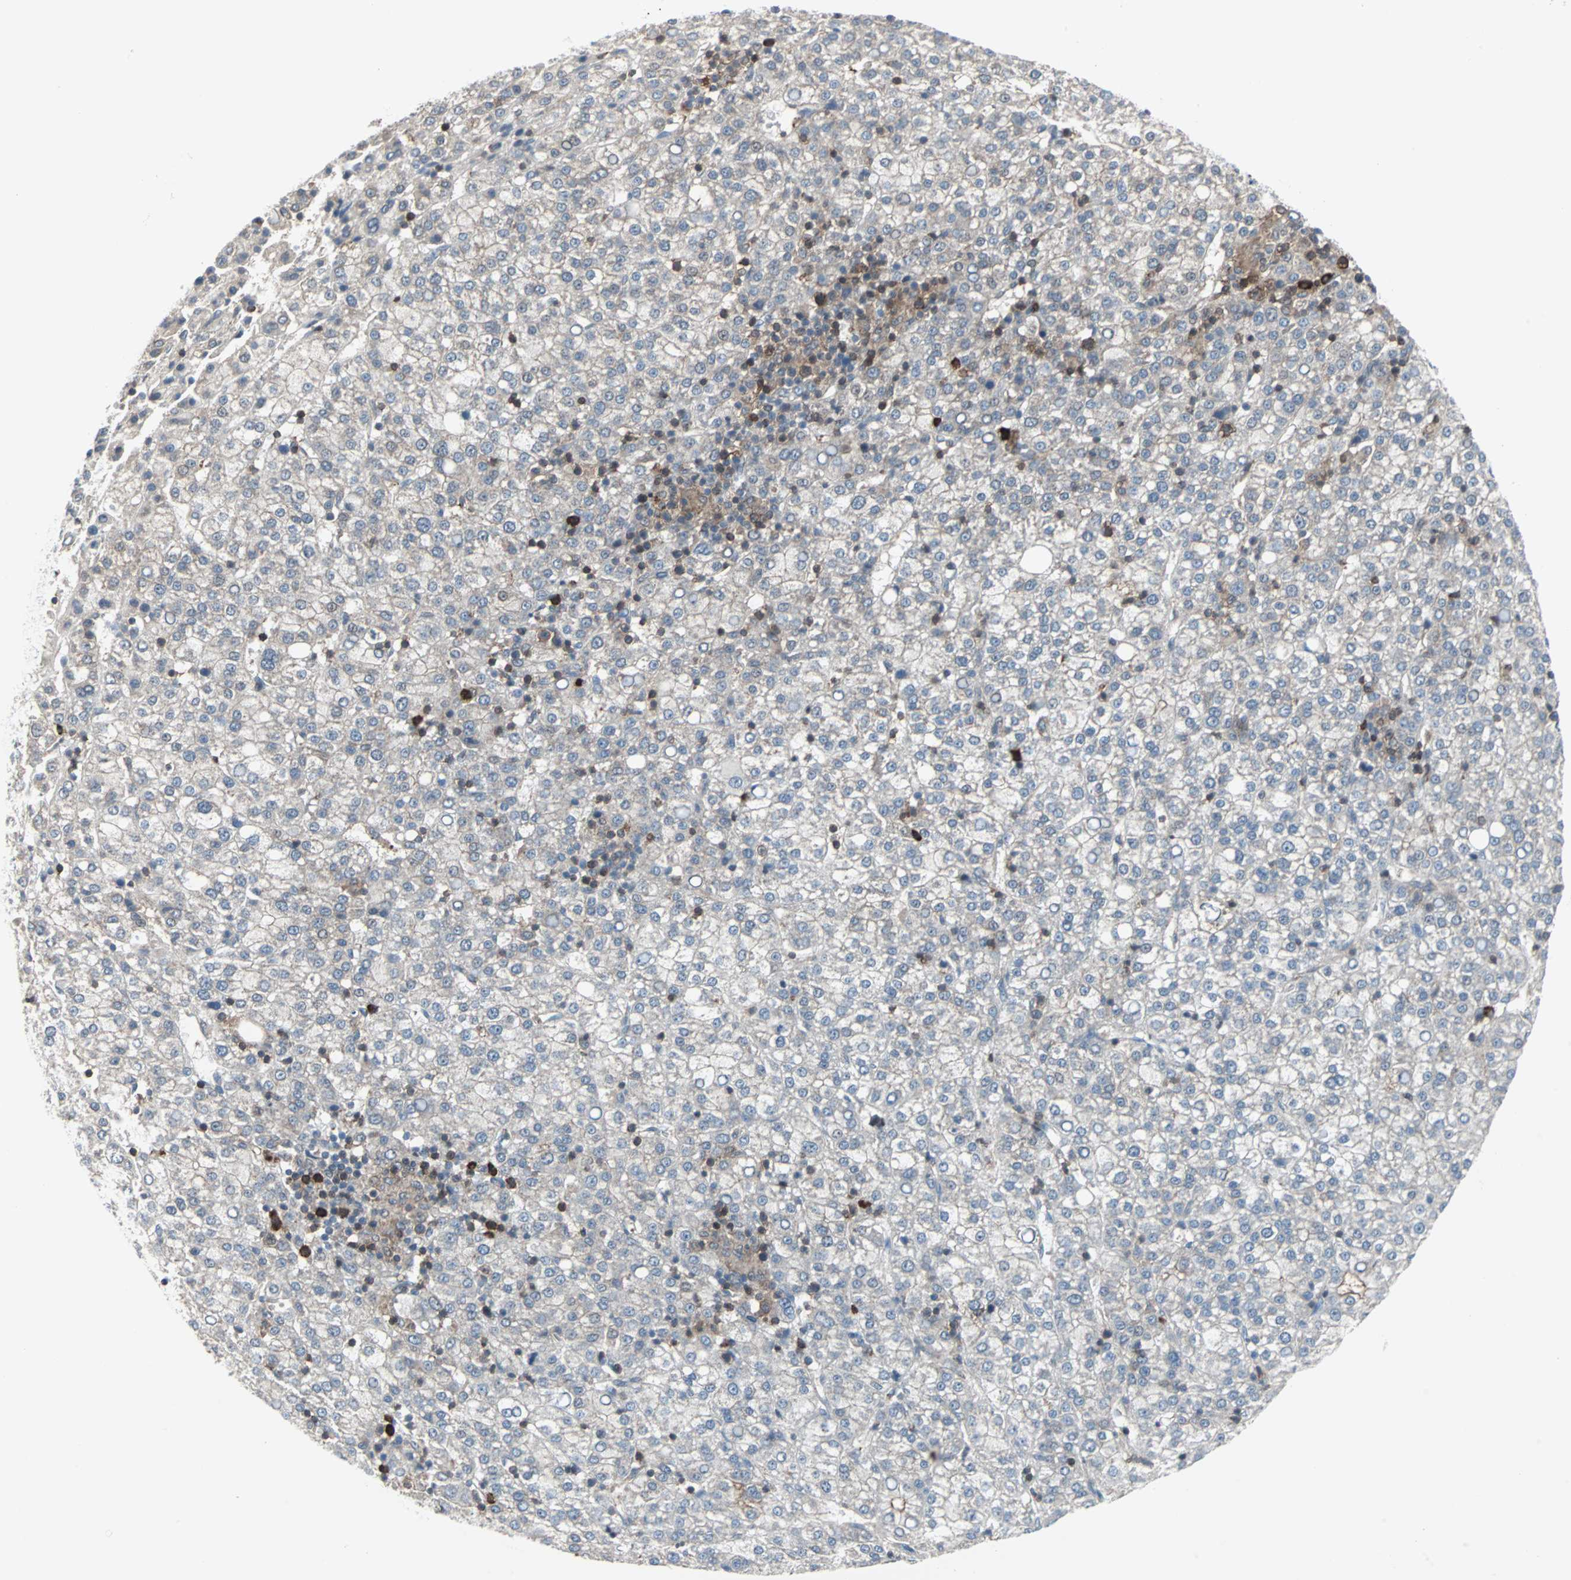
{"staining": {"intensity": "negative", "quantity": "none", "location": "none"}, "tissue": "liver cancer", "cell_type": "Tumor cells", "image_type": "cancer", "snomed": [{"axis": "morphology", "description": "Carcinoma, Hepatocellular, NOS"}, {"axis": "topography", "description": "Liver"}], "caption": "An immunohistochemistry (IHC) histopathology image of liver cancer (hepatocellular carcinoma) is shown. There is no staining in tumor cells of liver cancer (hepatocellular carcinoma). The staining is performed using DAB (3,3'-diaminobenzidine) brown chromogen with nuclei counter-stained in using hematoxylin.", "gene": "CASP3", "patient": {"sex": "female", "age": 58}}